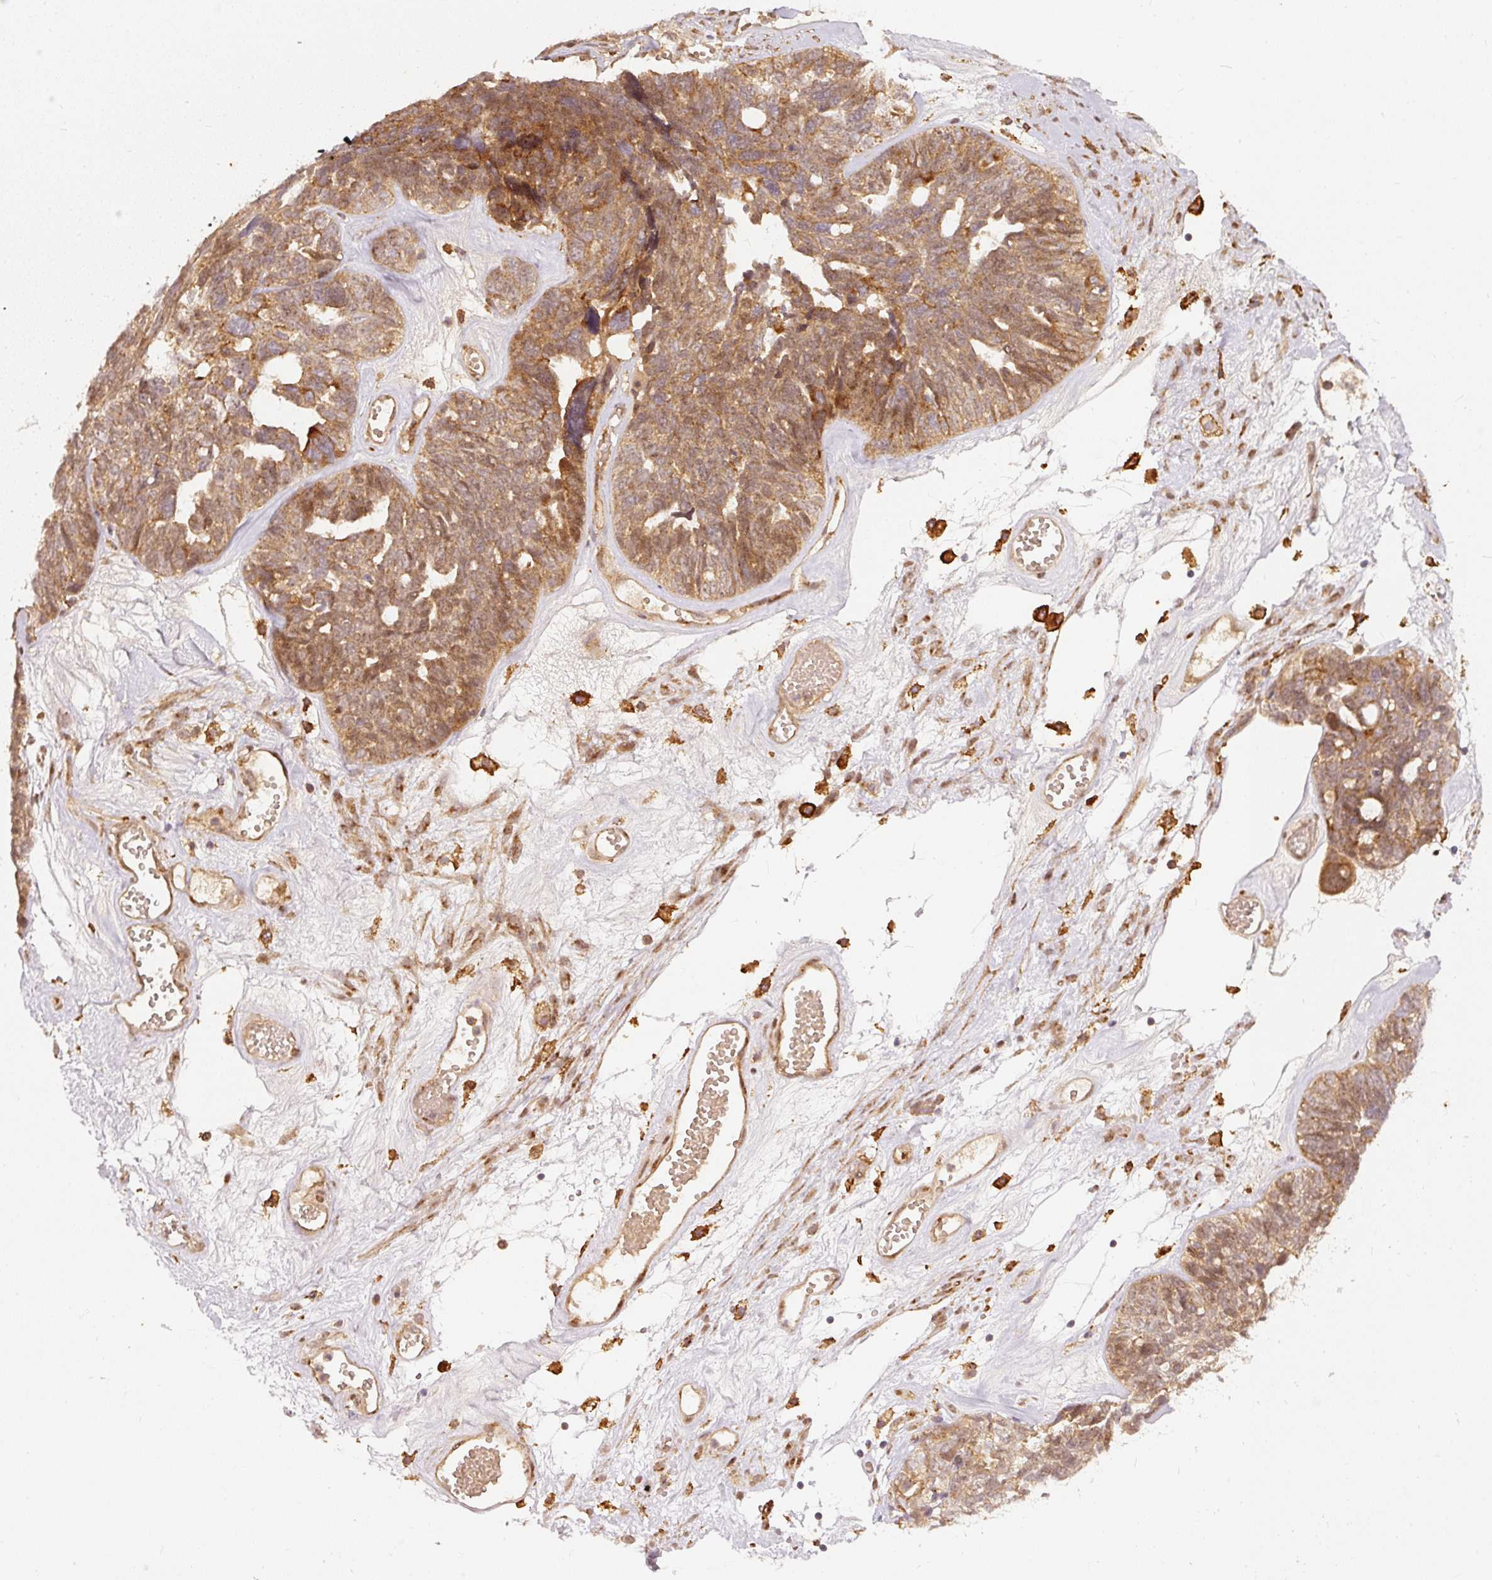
{"staining": {"intensity": "moderate", "quantity": ">75%", "location": "cytoplasmic/membranous"}, "tissue": "ovarian cancer", "cell_type": "Tumor cells", "image_type": "cancer", "snomed": [{"axis": "morphology", "description": "Cystadenocarcinoma, serous, NOS"}, {"axis": "topography", "description": "Ovary"}], "caption": "Human ovarian serous cystadenocarcinoma stained for a protein (brown) exhibits moderate cytoplasmic/membranous positive expression in approximately >75% of tumor cells.", "gene": "ZNF580", "patient": {"sex": "female", "age": 79}}